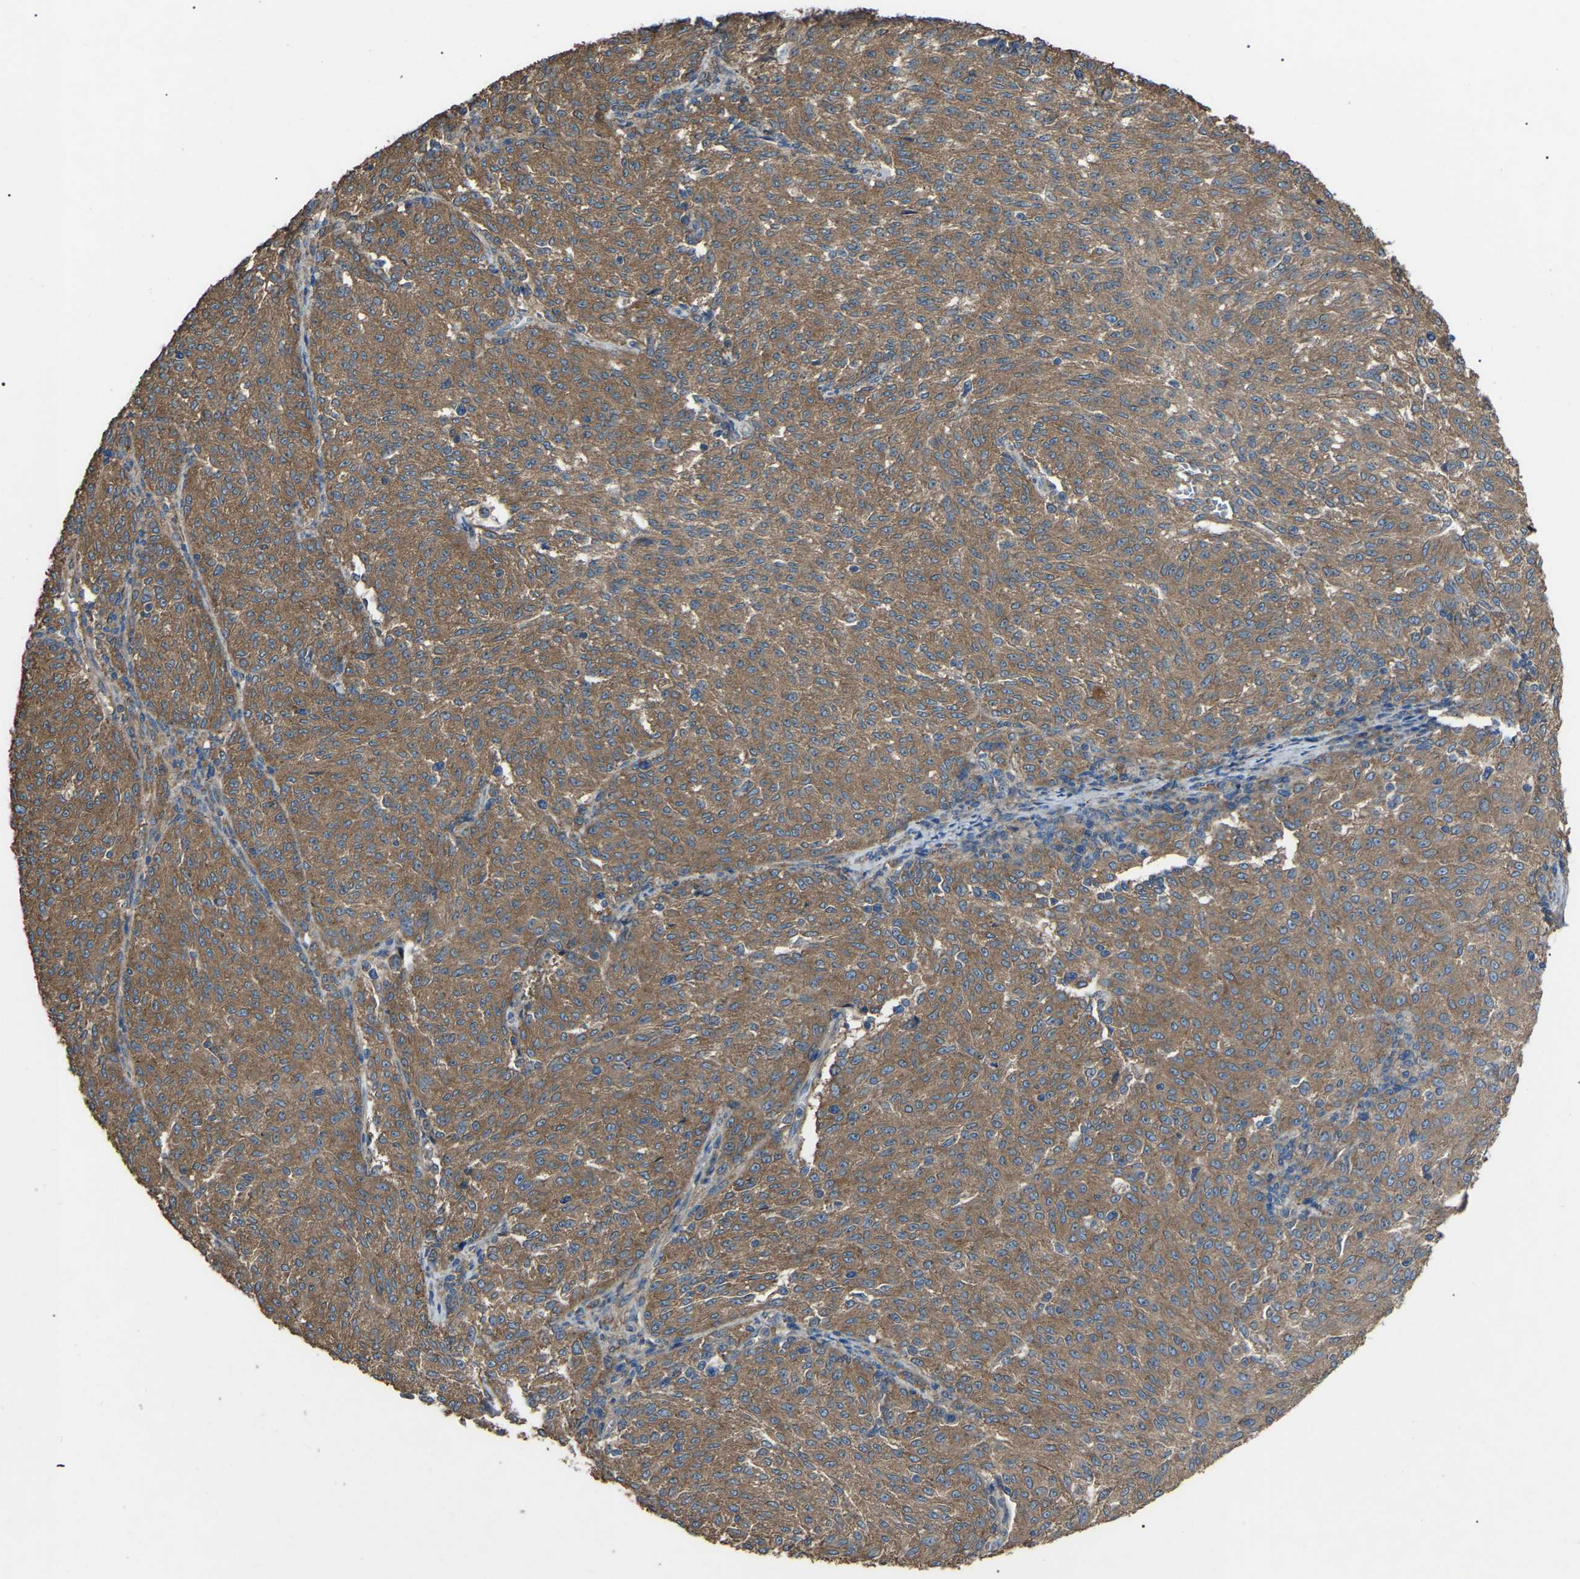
{"staining": {"intensity": "moderate", "quantity": ">75%", "location": "cytoplasmic/membranous"}, "tissue": "melanoma", "cell_type": "Tumor cells", "image_type": "cancer", "snomed": [{"axis": "morphology", "description": "Malignant melanoma, NOS"}, {"axis": "topography", "description": "Skin"}], "caption": "The histopathology image exhibits a brown stain indicating the presence of a protein in the cytoplasmic/membranous of tumor cells in melanoma.", "gene": "AIMP1", "patient": {"sex": "female", "age": 72}}